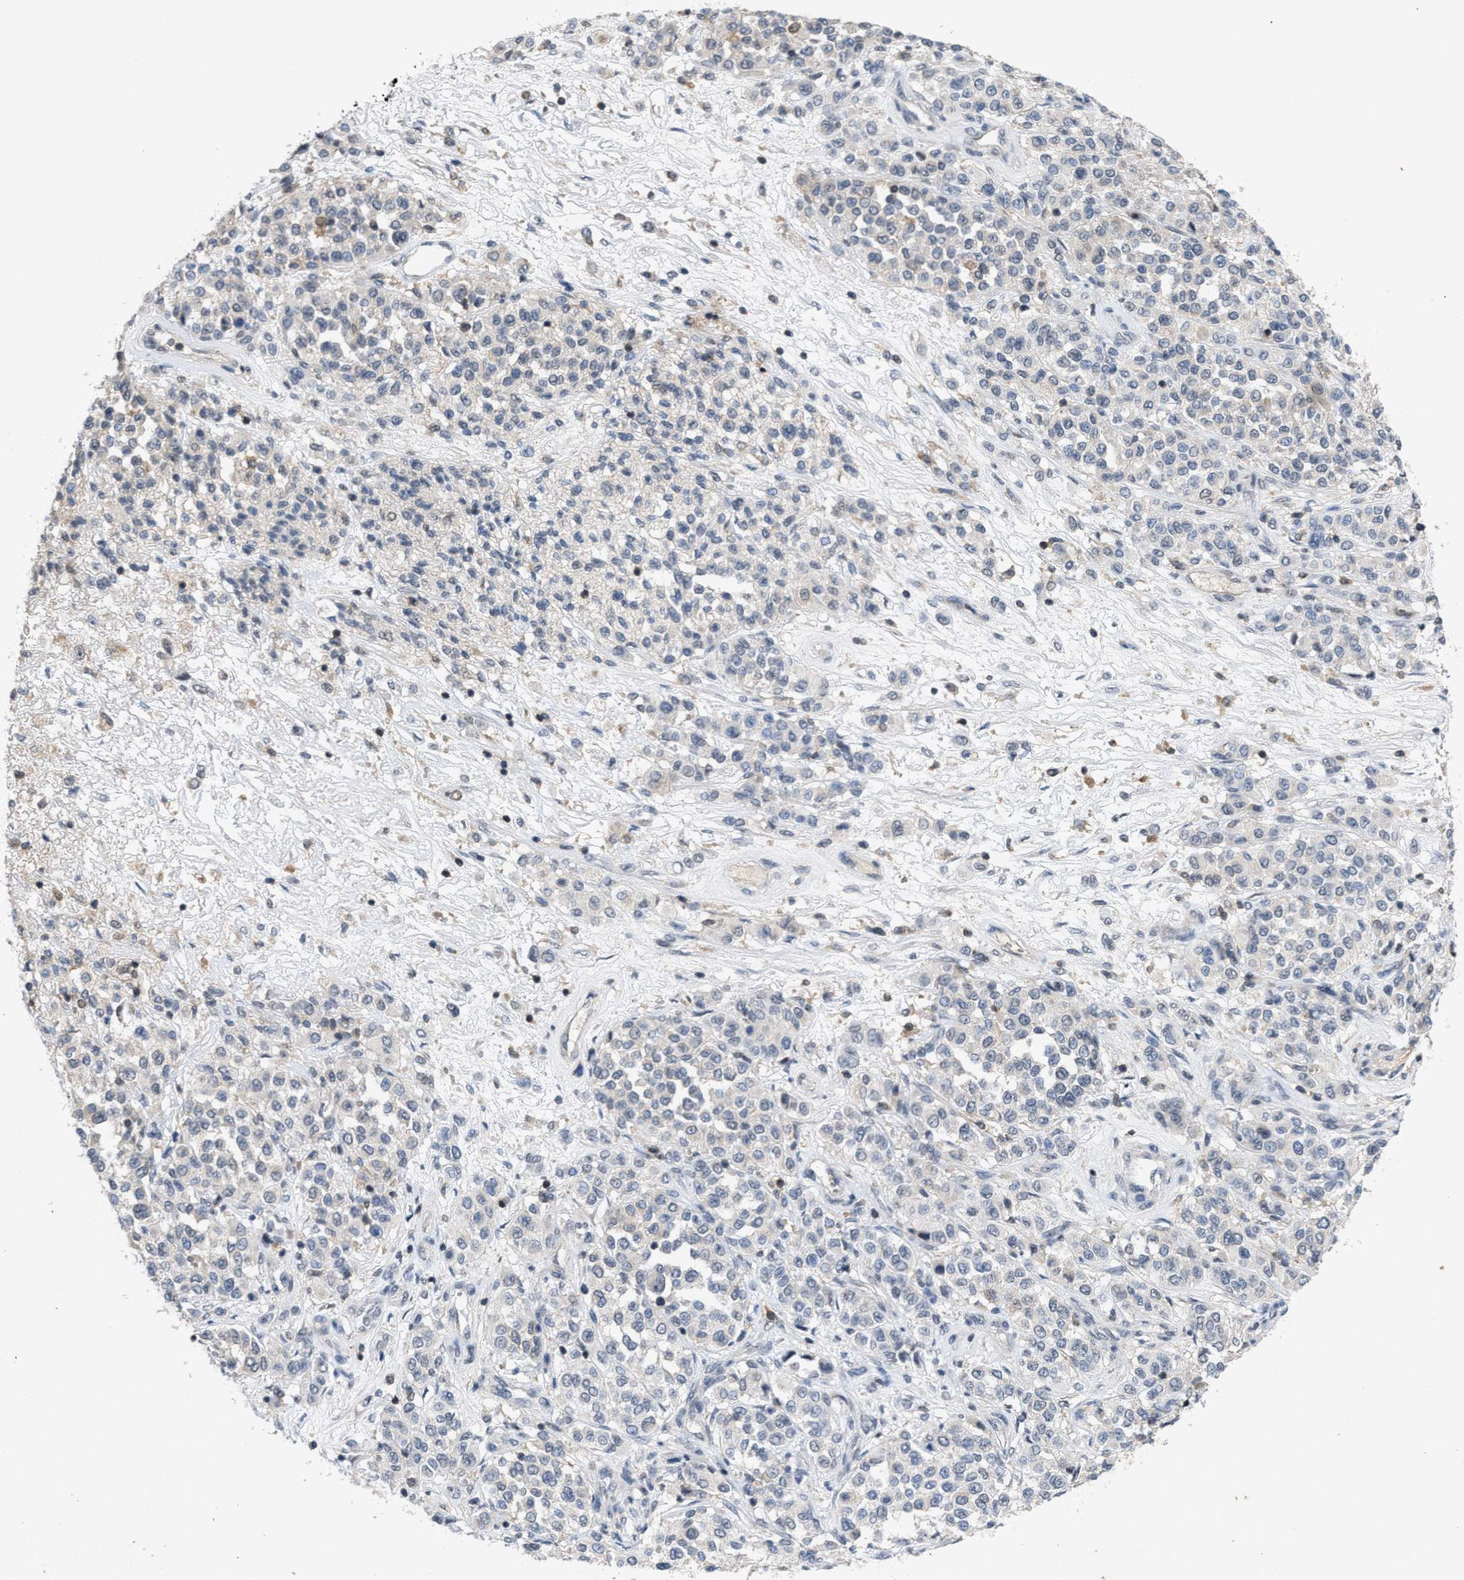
{"staining": {"intensity": "negative", "quantity": "none", "location": "none"}, "tissue": "melanoma", "cell_type": "Tumor cells", "image_type": "cancer", "snomed": [{"axis": "morphology", "description": "Malignant melanoma, Metastatic site"}, {"axis": "topography", "description": "Pancreas"}], "caption": "Immunohistochemical staining of human melanoma demonstrates no significant positivity in tumor cells. The staining was performed using DAB to visualize the protein expression in brown, while the nuclei were stained in blue with hematoxylin (Magnification: 20x).", "gene": "FGD3", "patient": {"sex": "female", "age": 30}}